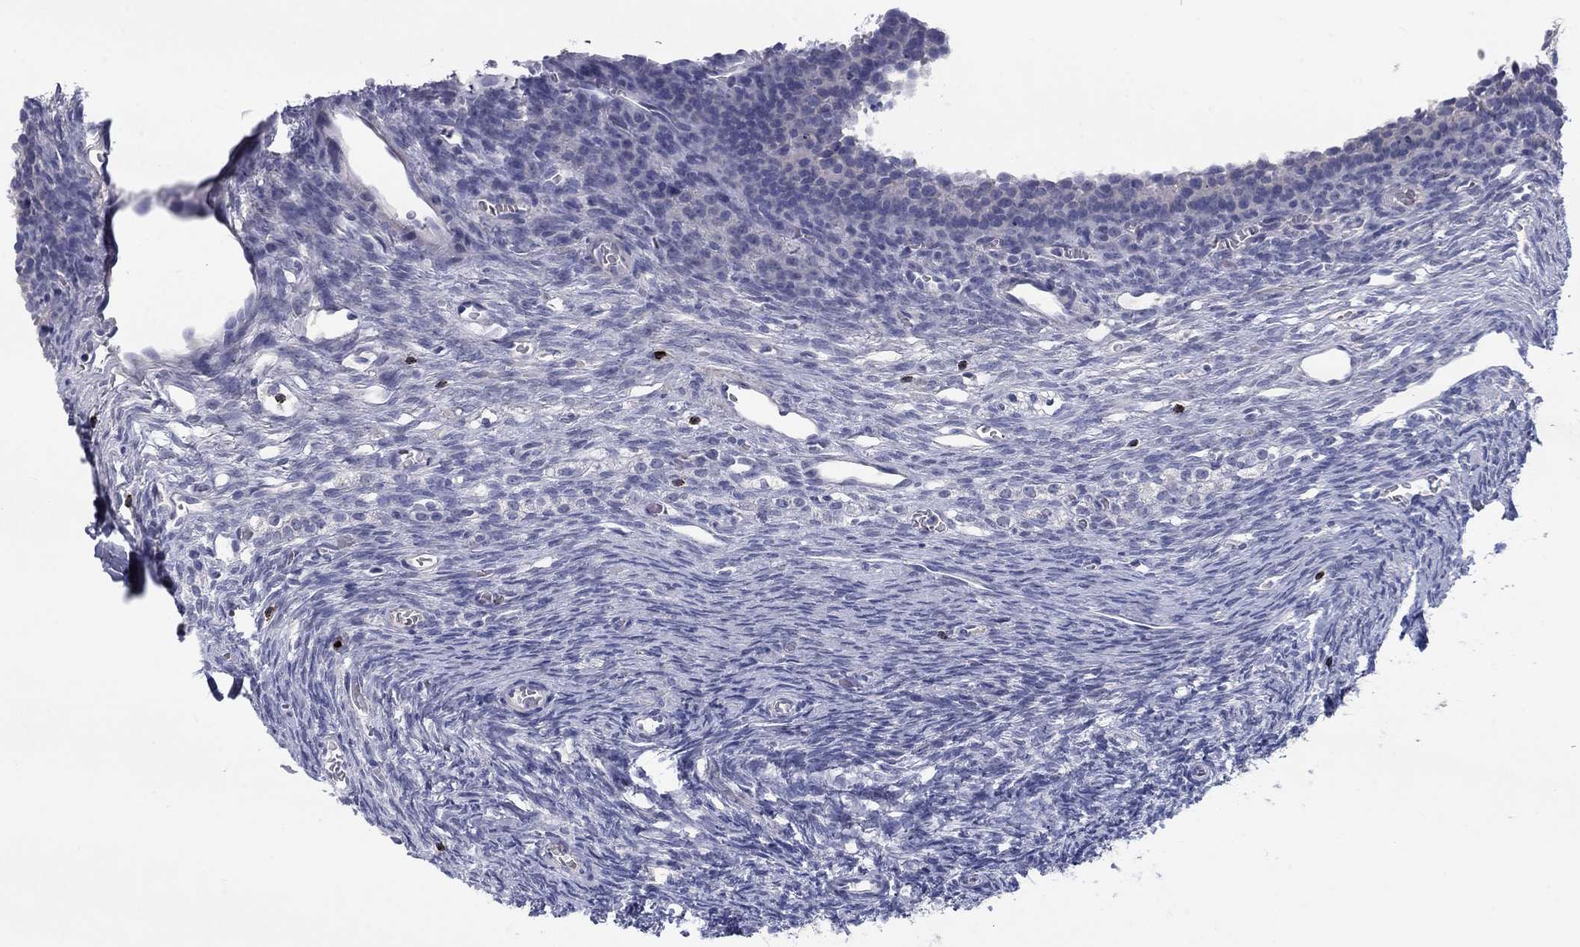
{"staining": {"intensity": "negative", "quantity": "none", "location": "none"}, "tissue": "ovary", "cell_type": "Follicle cells", "image_type": "normal", "snomed": [{"axis": "morphology", "description": "Normal tissue, NOS"}, {"axis": "topography", "description": "Ovary"}], "caption": "Immunohistochemical staining of unremarkable human ovary reveals no significant positivity in follicle cells. Brightfield microscopy of immunohistochemistry stained with DAB (3,3'-diaminobenzidine) (brown) and hematoxylin (blue), captured at high magnification.", "gene": "GZMA", "patient": {"sex": "female", "age": 27}}